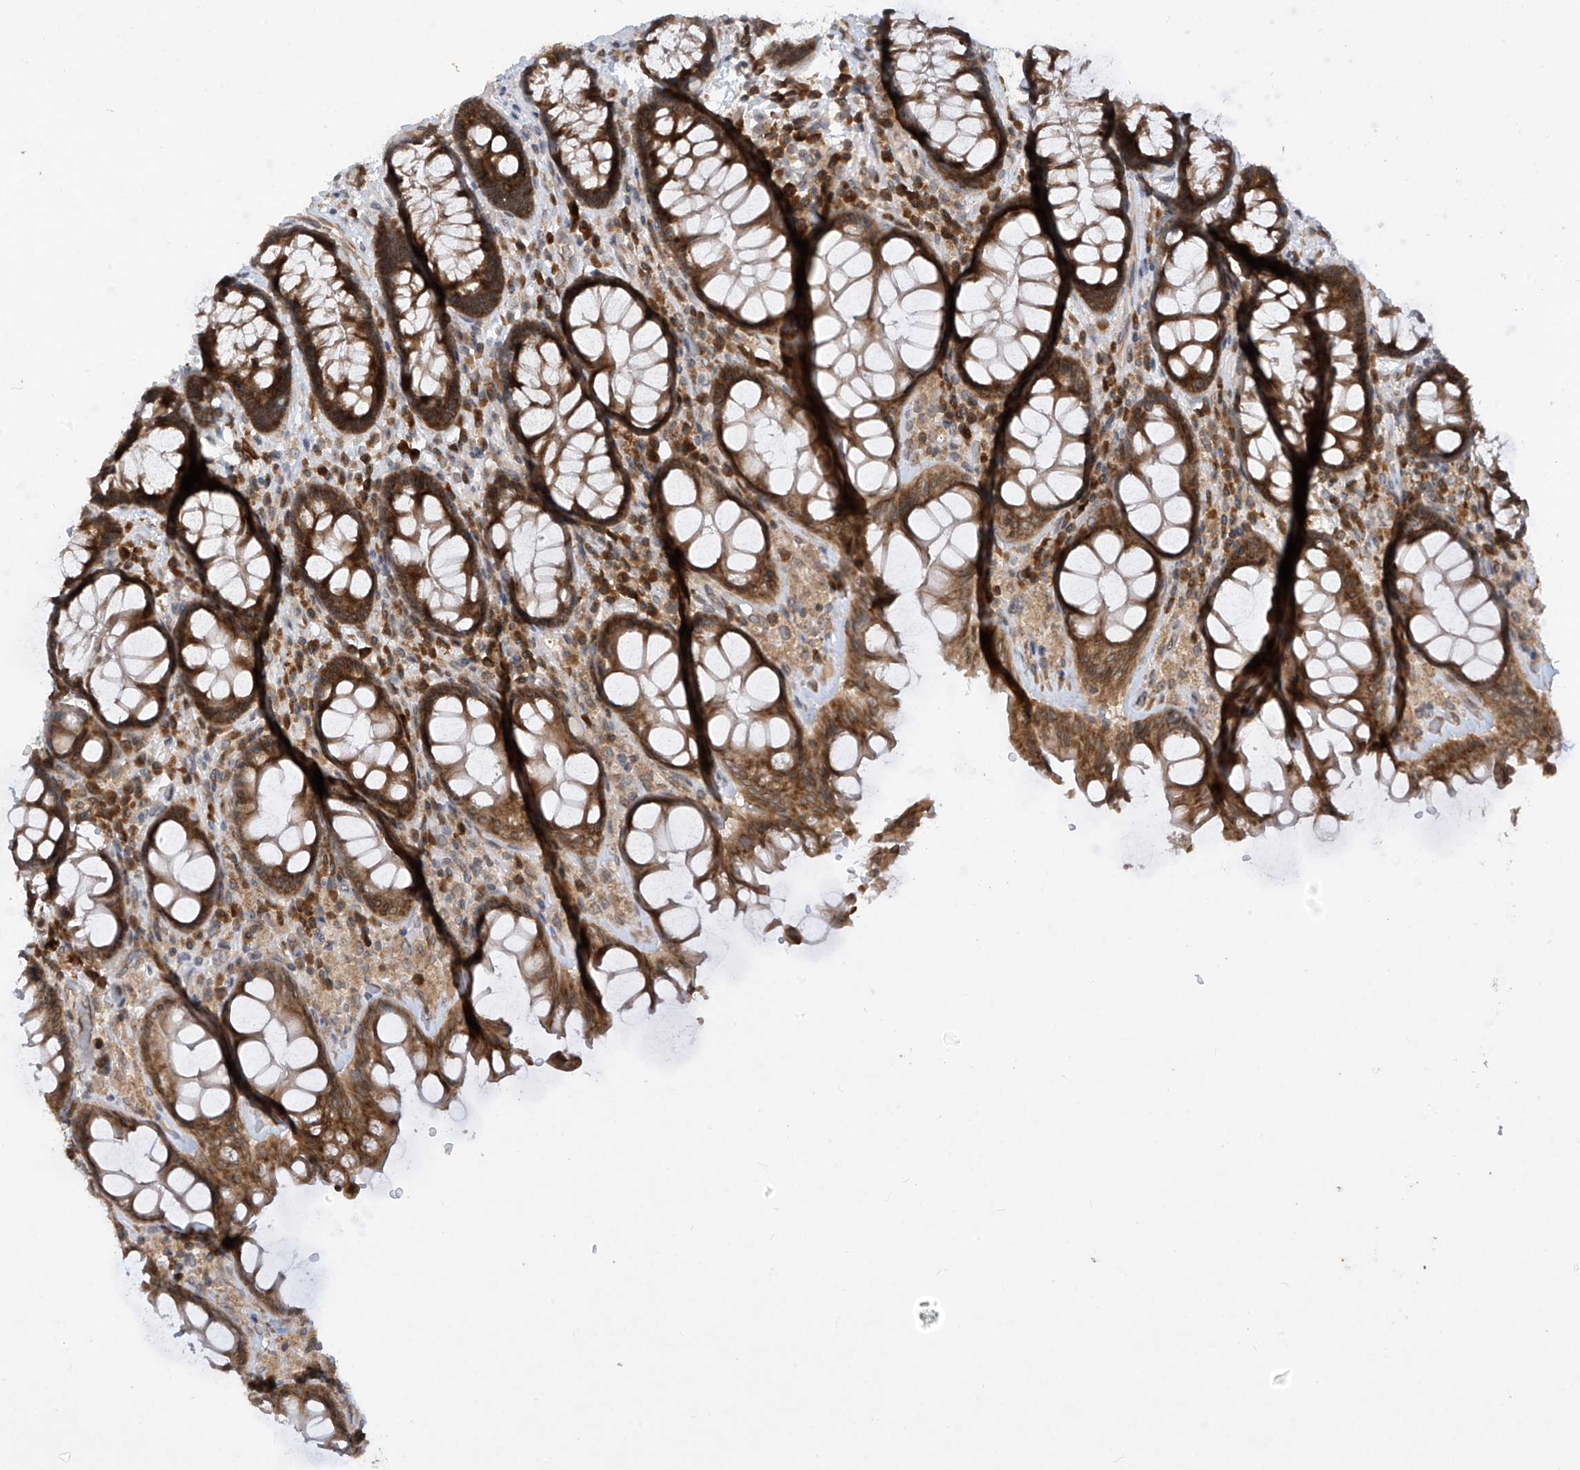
{"staining": {"intensity": "moderate", "quantity": ">75%", "location": "cytoplasmic/membranous"}, "tissue": "rectum", "cell_type": "Glandular cells", "image_type": "normal", "snomed": [{"axis": "morphology", "description": "Normal tissue, NOS"}, {"axis": "topography", "description": "Rectum"}], "caption": "Immunohistochemical staining of benign human rectum reveals >75% levels of moderate cytoplasmic/membranous protein positivity in approximately >75% of glandular cells.", "gene": "RPL34", "patient": {"sex": "male", "age": 64}}